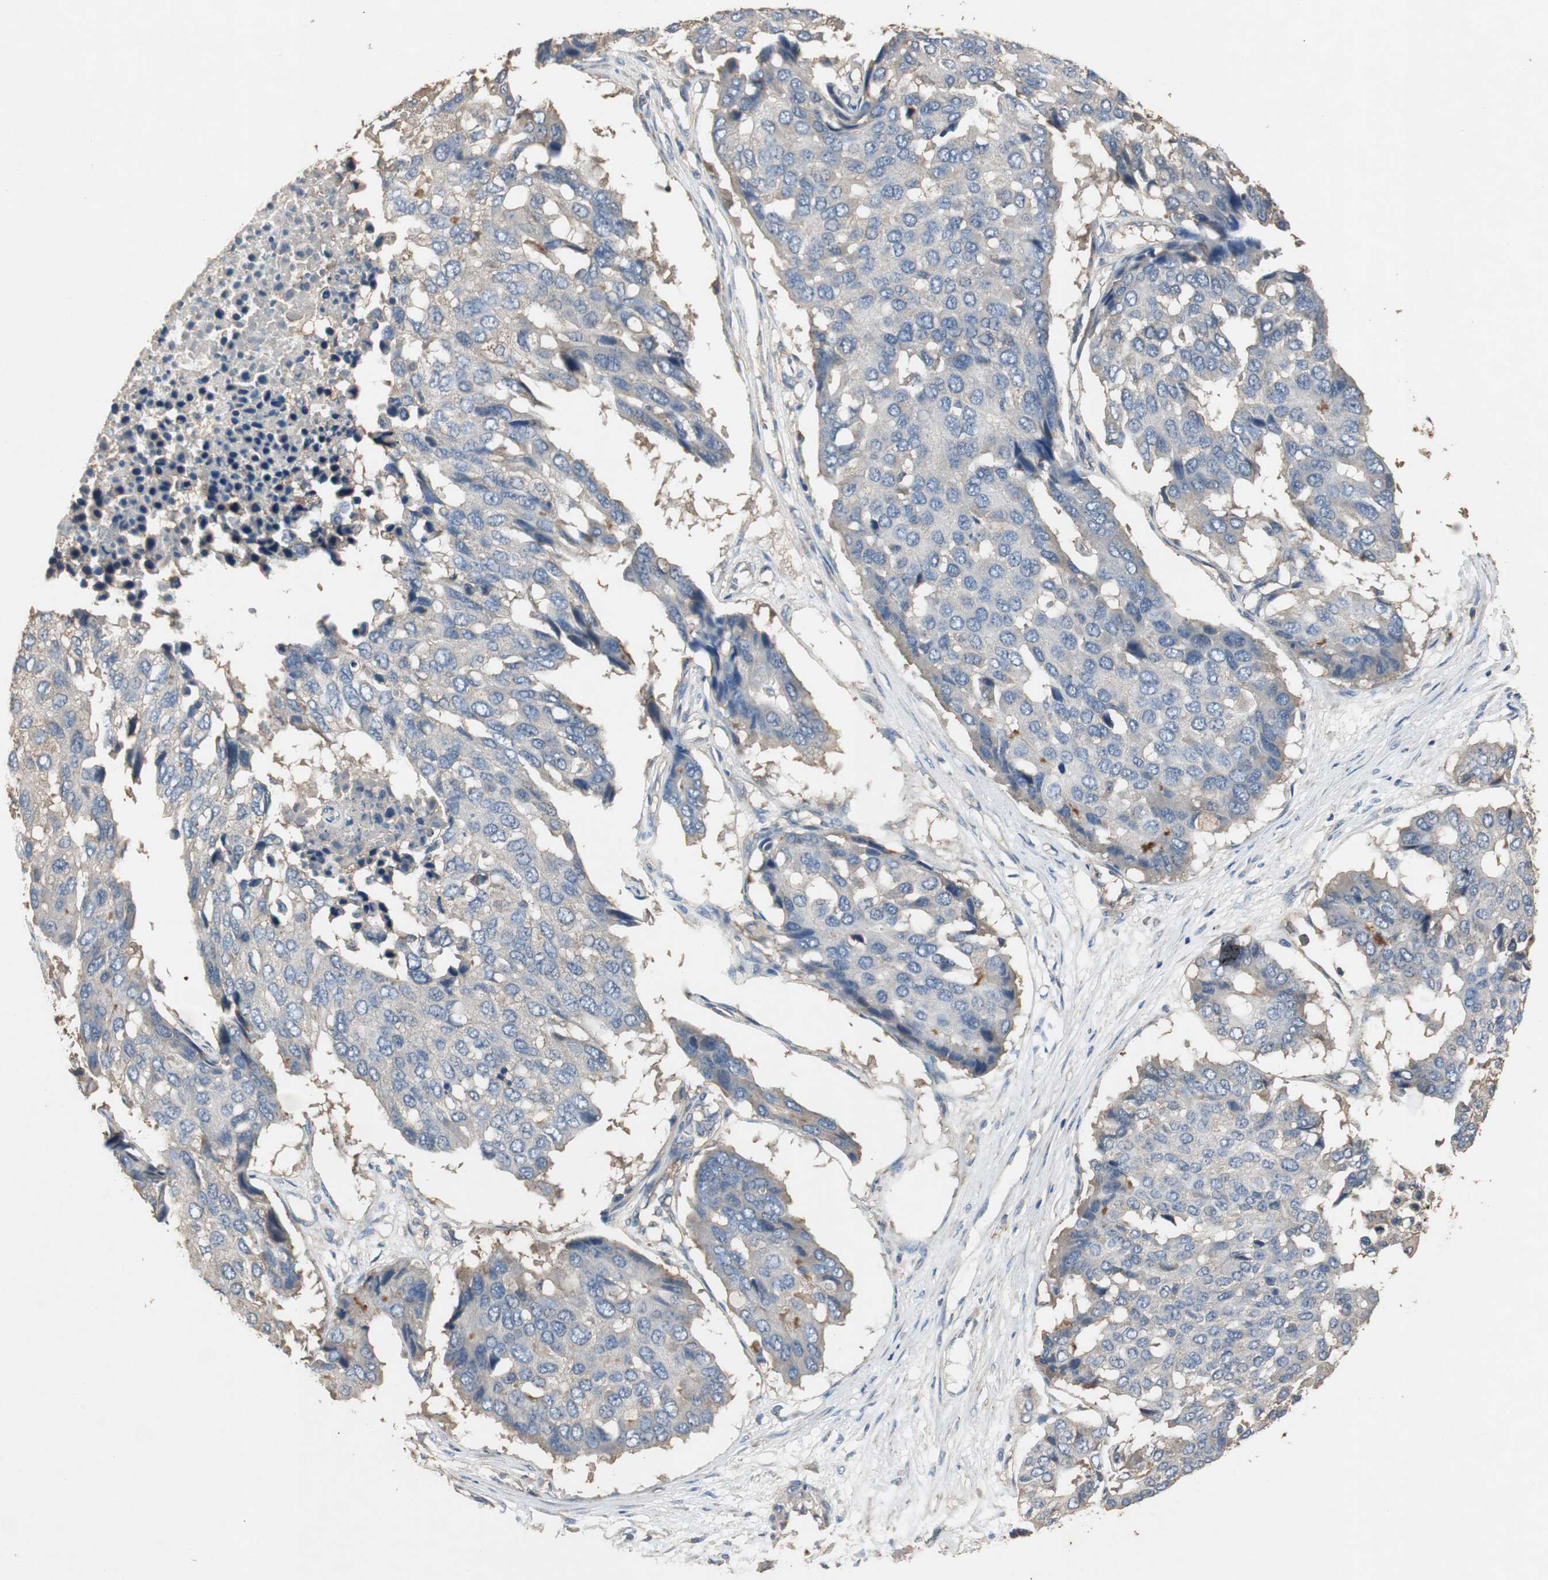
{"staining": {"intensity": "weak", "quantity": "<25%", "location": "cytoplasmic/membranous"}, "tissue": "pancreatic cancer", "cell_type": "Tumor cells", "image_type": "cancer", "snomed": [{"axis": "morphology", "description": "Adenocarcinoma, NOS"}, {"axis": "topography", "description": "Pancreas"}], "caption": "Photomicrograph shows no protein staining in tumor cells of adenocarcinoma (pancreatic) tissue. (DAB immunohistochemistry (IHC) visualized using brightfield microscopy, high magnification).", "gene": "TNFRSF14", "patient": {"sex": "male", "age": 50}}